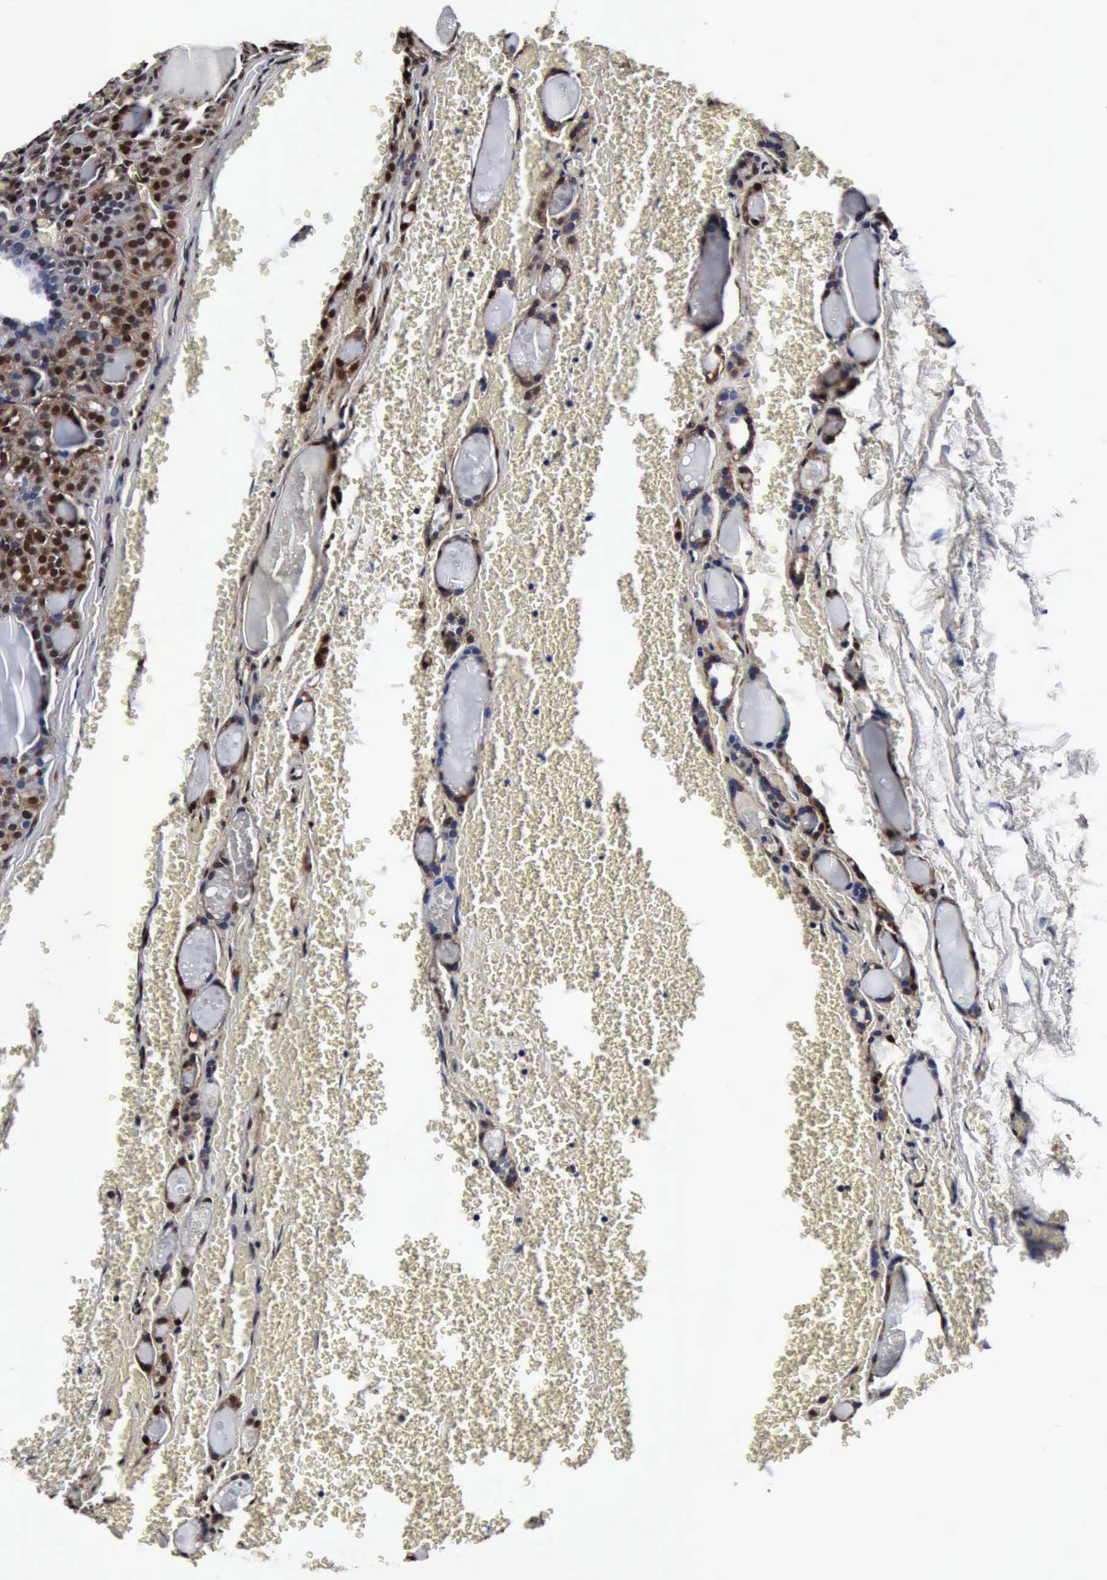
{"staining": {"intensity": "strong", "quantity": ">75%", "location": "cytoplasmic/membranous,nuclear"}, "tissue": "thyroid cancer", "cell_type": "Tumor cells", "image_type": "cancer", "snomed": [{"axis": "morphology", "description": "Follicular adenoma carcinoma, NOS"}, {"axis": "topography", "description": "Thyroid gland"}], "caption": "Protein expression analysis of human follicular adenoma carcinoma (thyroid) reveals strong cytoplasmic/membranous and nuclear expression in approximately >75% of tumor cells.", "gene": "UBC", "patient": {"sex": "female", "age": 71}}